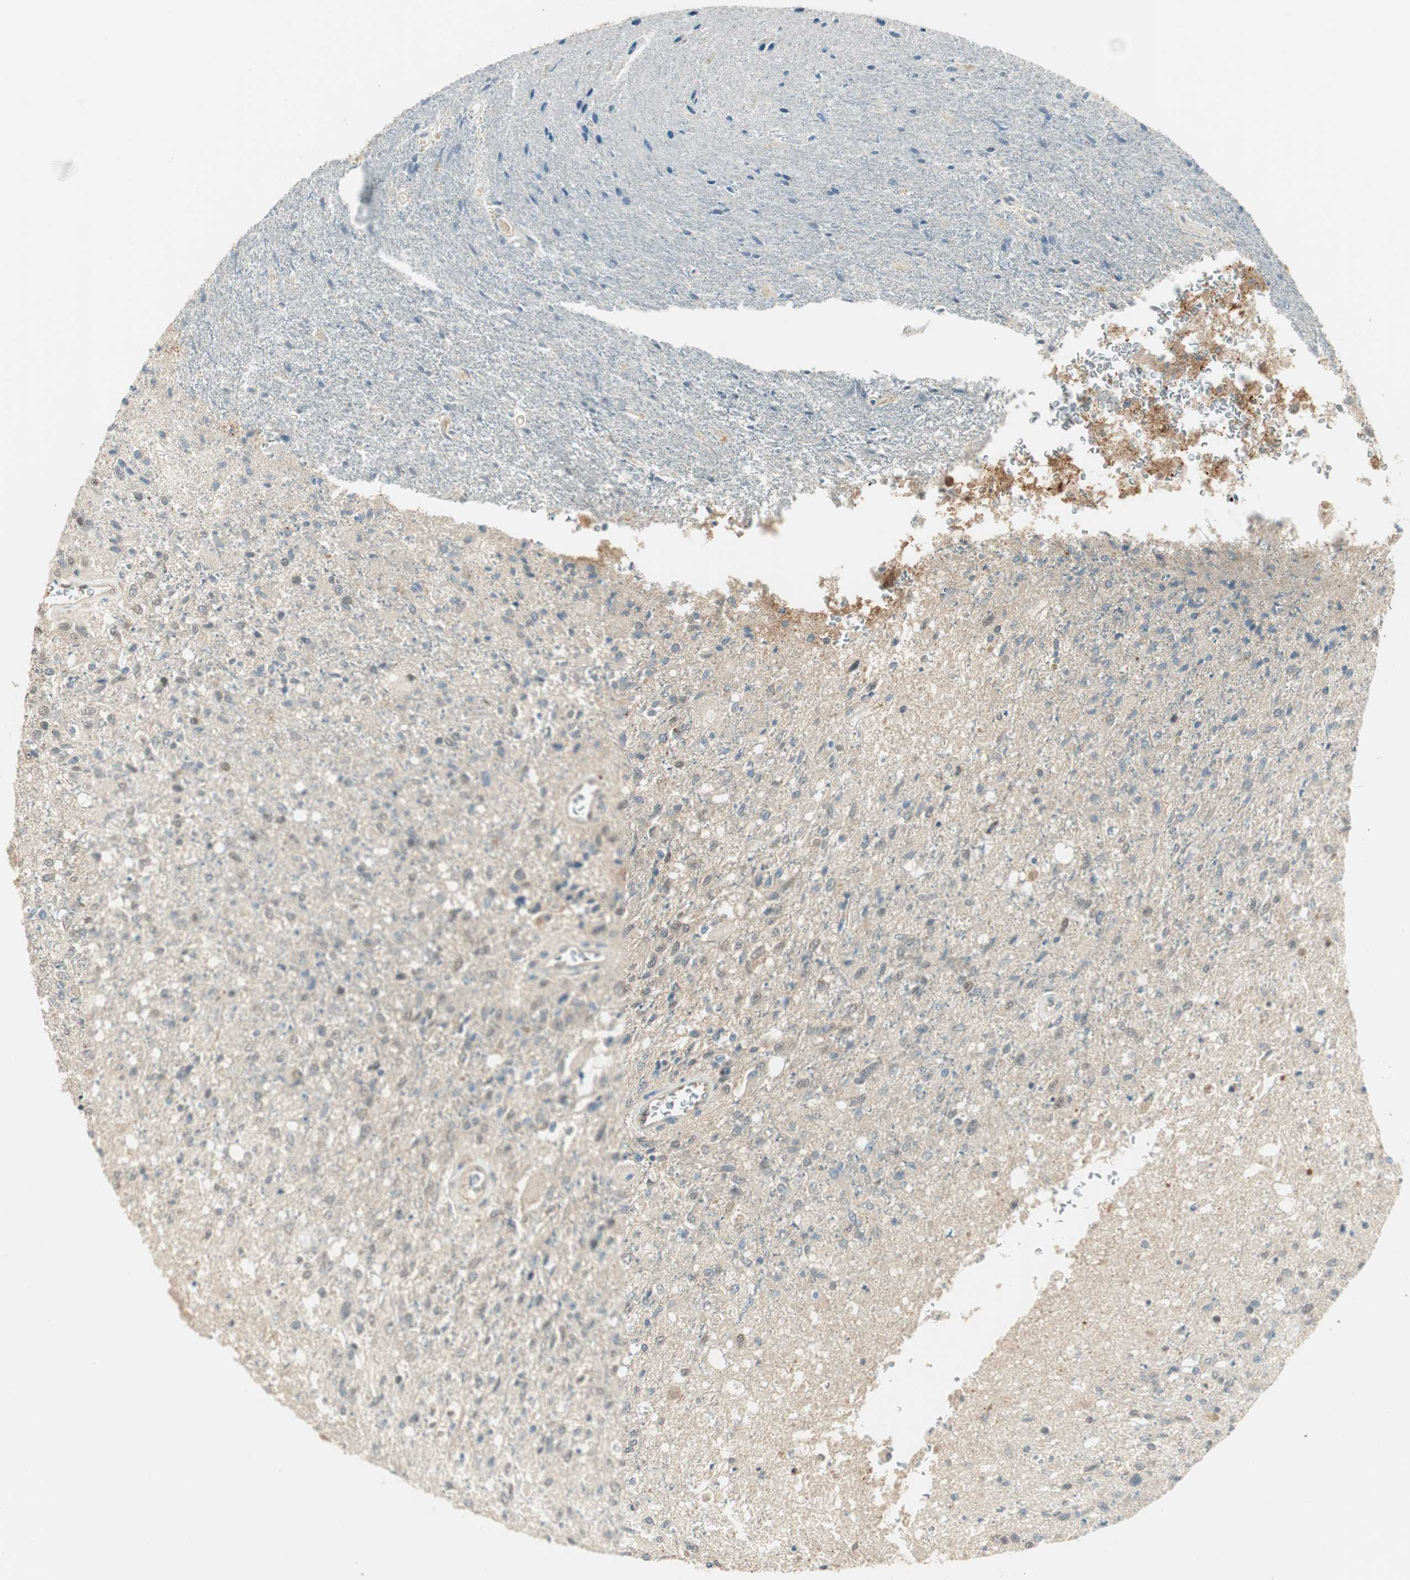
{"staining": {"intensity": "negative", "quantity": "none", "location": "none"}, "tissue": "glioma", "cell_type": "Tumor cells", "image_type": "cancer", "snomed": [{"axis": "morphology", "description": "Normal tissue, NOS"}, {"axis": "morphology", "description": "Glioma, malignant, High grade"}, {"axis": "topography", "description": "Cerebral cortex"}], "caption": "This is an immunohistochemistry histopathology image of malignant glioma (high-grade). There is no staining in tumor cells.", "gene": "LTA4H", "patient": {"sex": "male", "age": 77}}